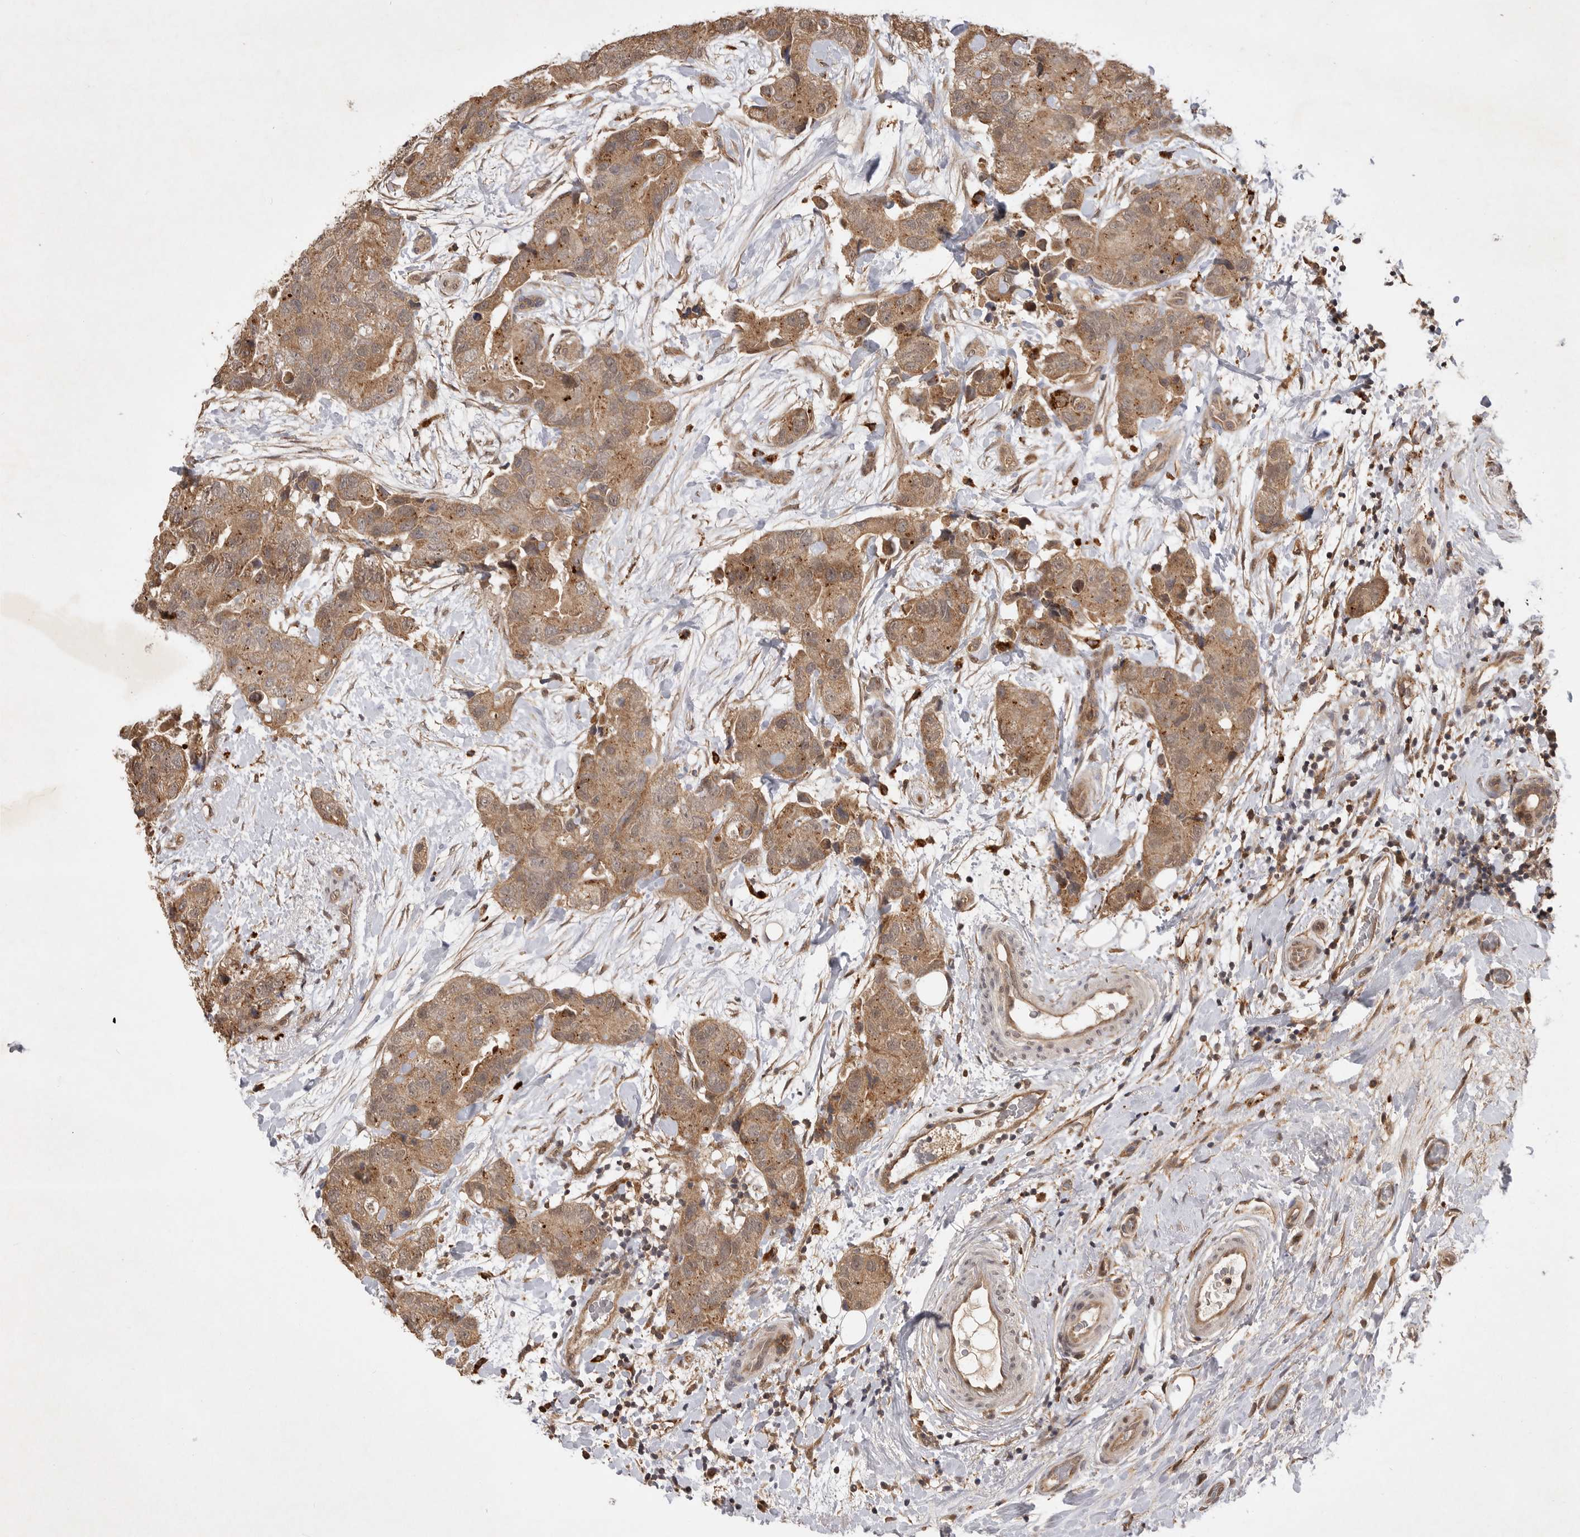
{"staining": {"intensity": "moderate", "quantity": ">75%", "location": "cytoplasmic/membranous"}, "tissue": "breast cancer", "cell_type": "Tumor cells", "image_type": "cancer", "snomed": [{"axis": "morphology", "description": "Duct carcinoma"}, {"axis": "topography", "description": "Breast"}], "caption": "Infiltrating ductal carcinoma (breast) stained with a protein marker demonstrates moderate staining in tumor cells.", "gene": "ZNF232", "patient": {"sex": "female", "age": 62}}